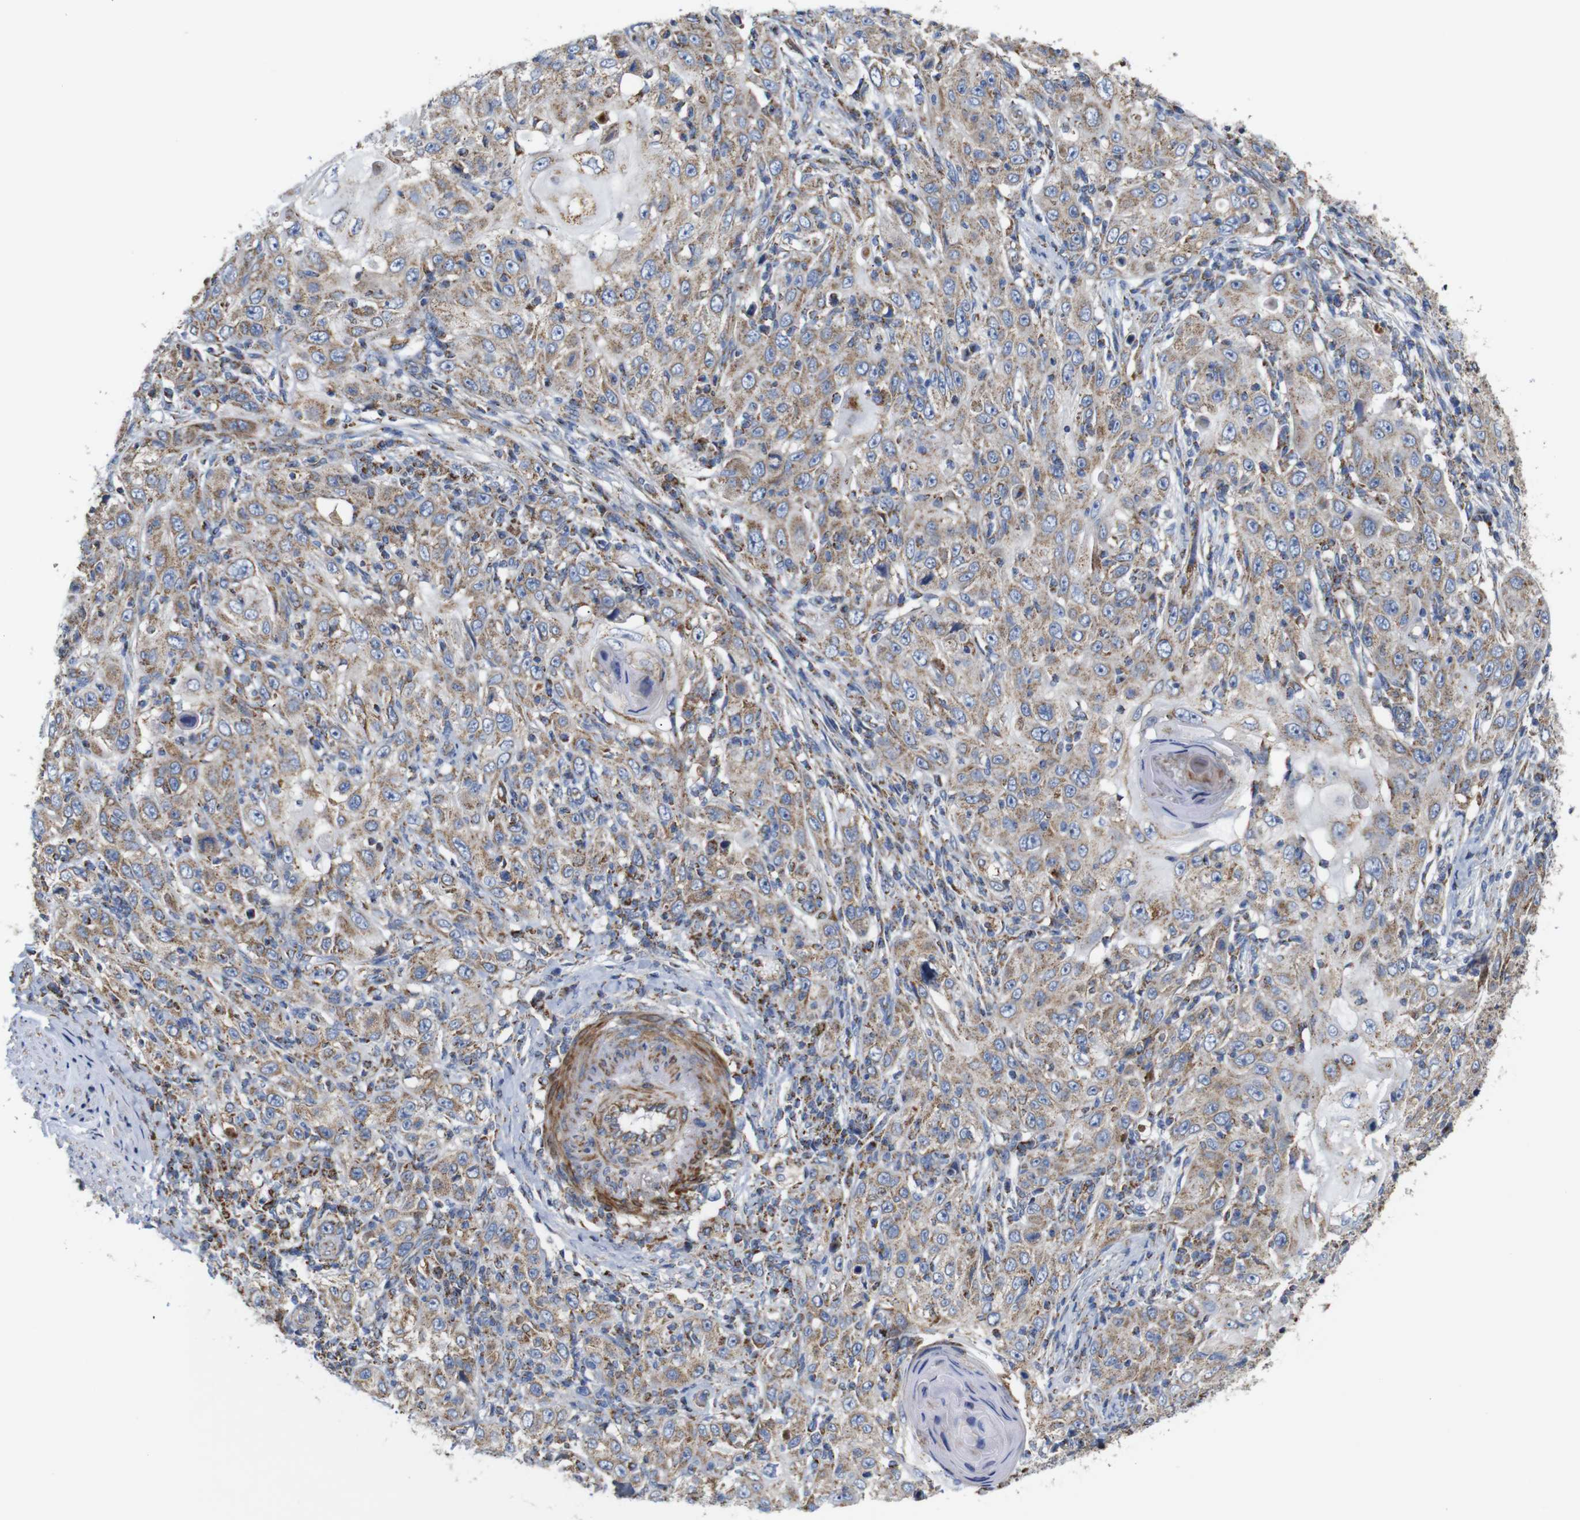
{"staining": {"intensity": "moderate", "quantity": ">75%", "location": "cytoplasmic/membranous"}, "tissue": "skin cancer", "cell_type": "Tumor cells", "image_type": "cancer", "snomed": [{"axis": "morphology", "description": "Squamous cell carcinoma, NOS"}, {"axis": "topography", "description": "Skin"}], "caption": "Moderate cytoplasmic/membranous protein staining is present in about >75% of tumor cells in squamous cell carcinoma (skin).", "gene": "FAM171B", "patient": {"sex": "female", "age": 88}}